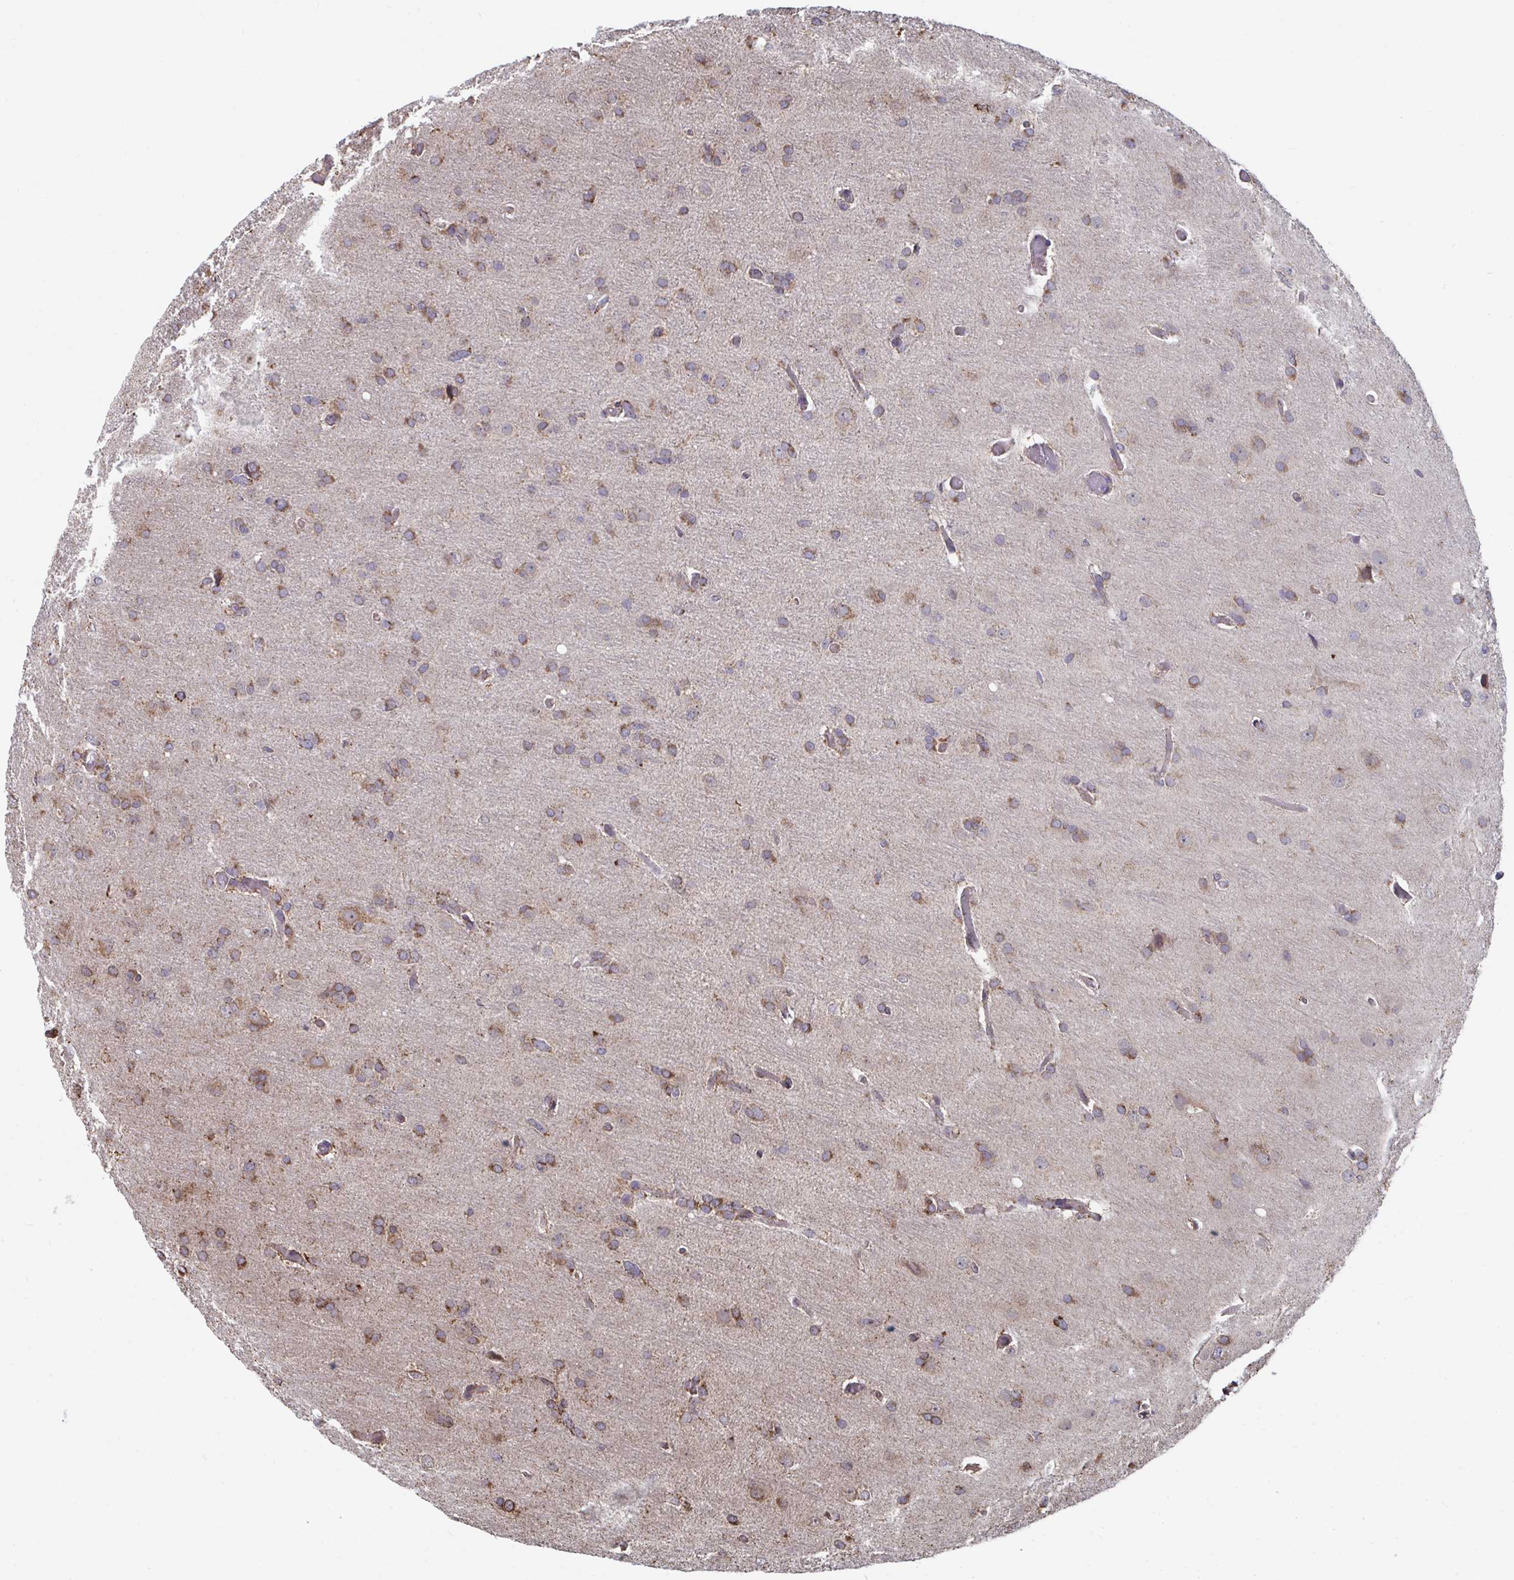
{"staining": {"intensity": "moderate", "quantity": ">75%", "location": "cytoplasmic/membranous"}, "tissue": "glioma", "cell_type": "Tumor cells", "image_type": "cancer", "snomed": [{"axis": "morphology", "description": "Glioma, malignant, High grade"}, {"axis": "topography", "description": "Brain"}], "caption": "Immunohistochemistry (IHC) (DAB) staining of glioma reveals moderate cytoplasmic/membranous protein expression in approximately >75% of tumor cells.", "gene": "ELAVL1", "patient": {"sex": "male", "age": 53}}